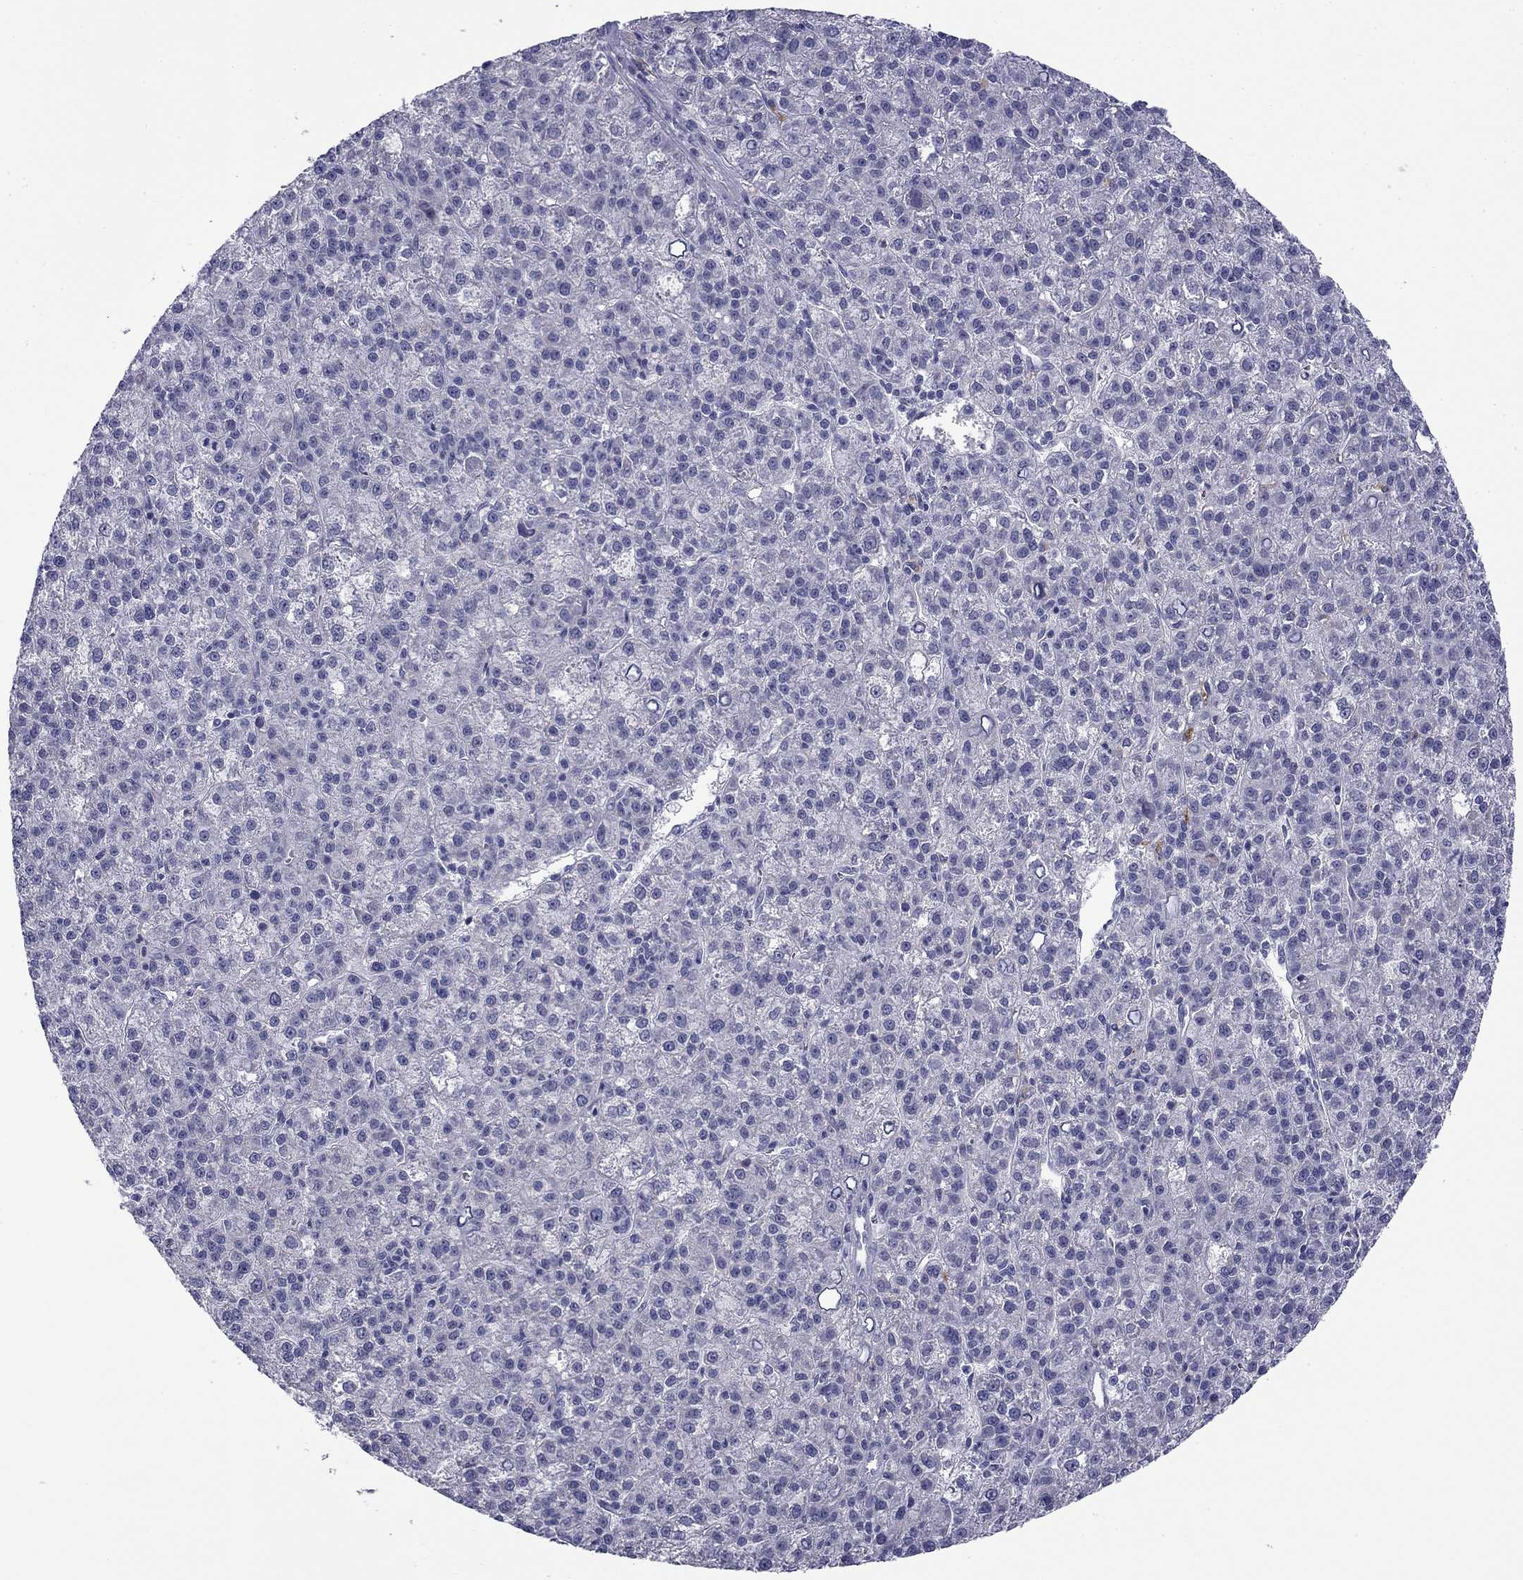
{"staining": {"intensity": "negative", "quantity": "none", "location": "none"}, "tissue": "liver cancer", "cell_type": "Tumor cells", "image_type": "cancer", "snomed": [{"axis": "morphology", "description": "Carcinoma, Hepatocellular, NOS"}, {"axis": "topography", "description": "Liver"}], "caption": "An image of human liver cancer is negative for staining in tumor cells.", "gene": "CLPSL2", "patient": {"sex": "female", "age": 60}}